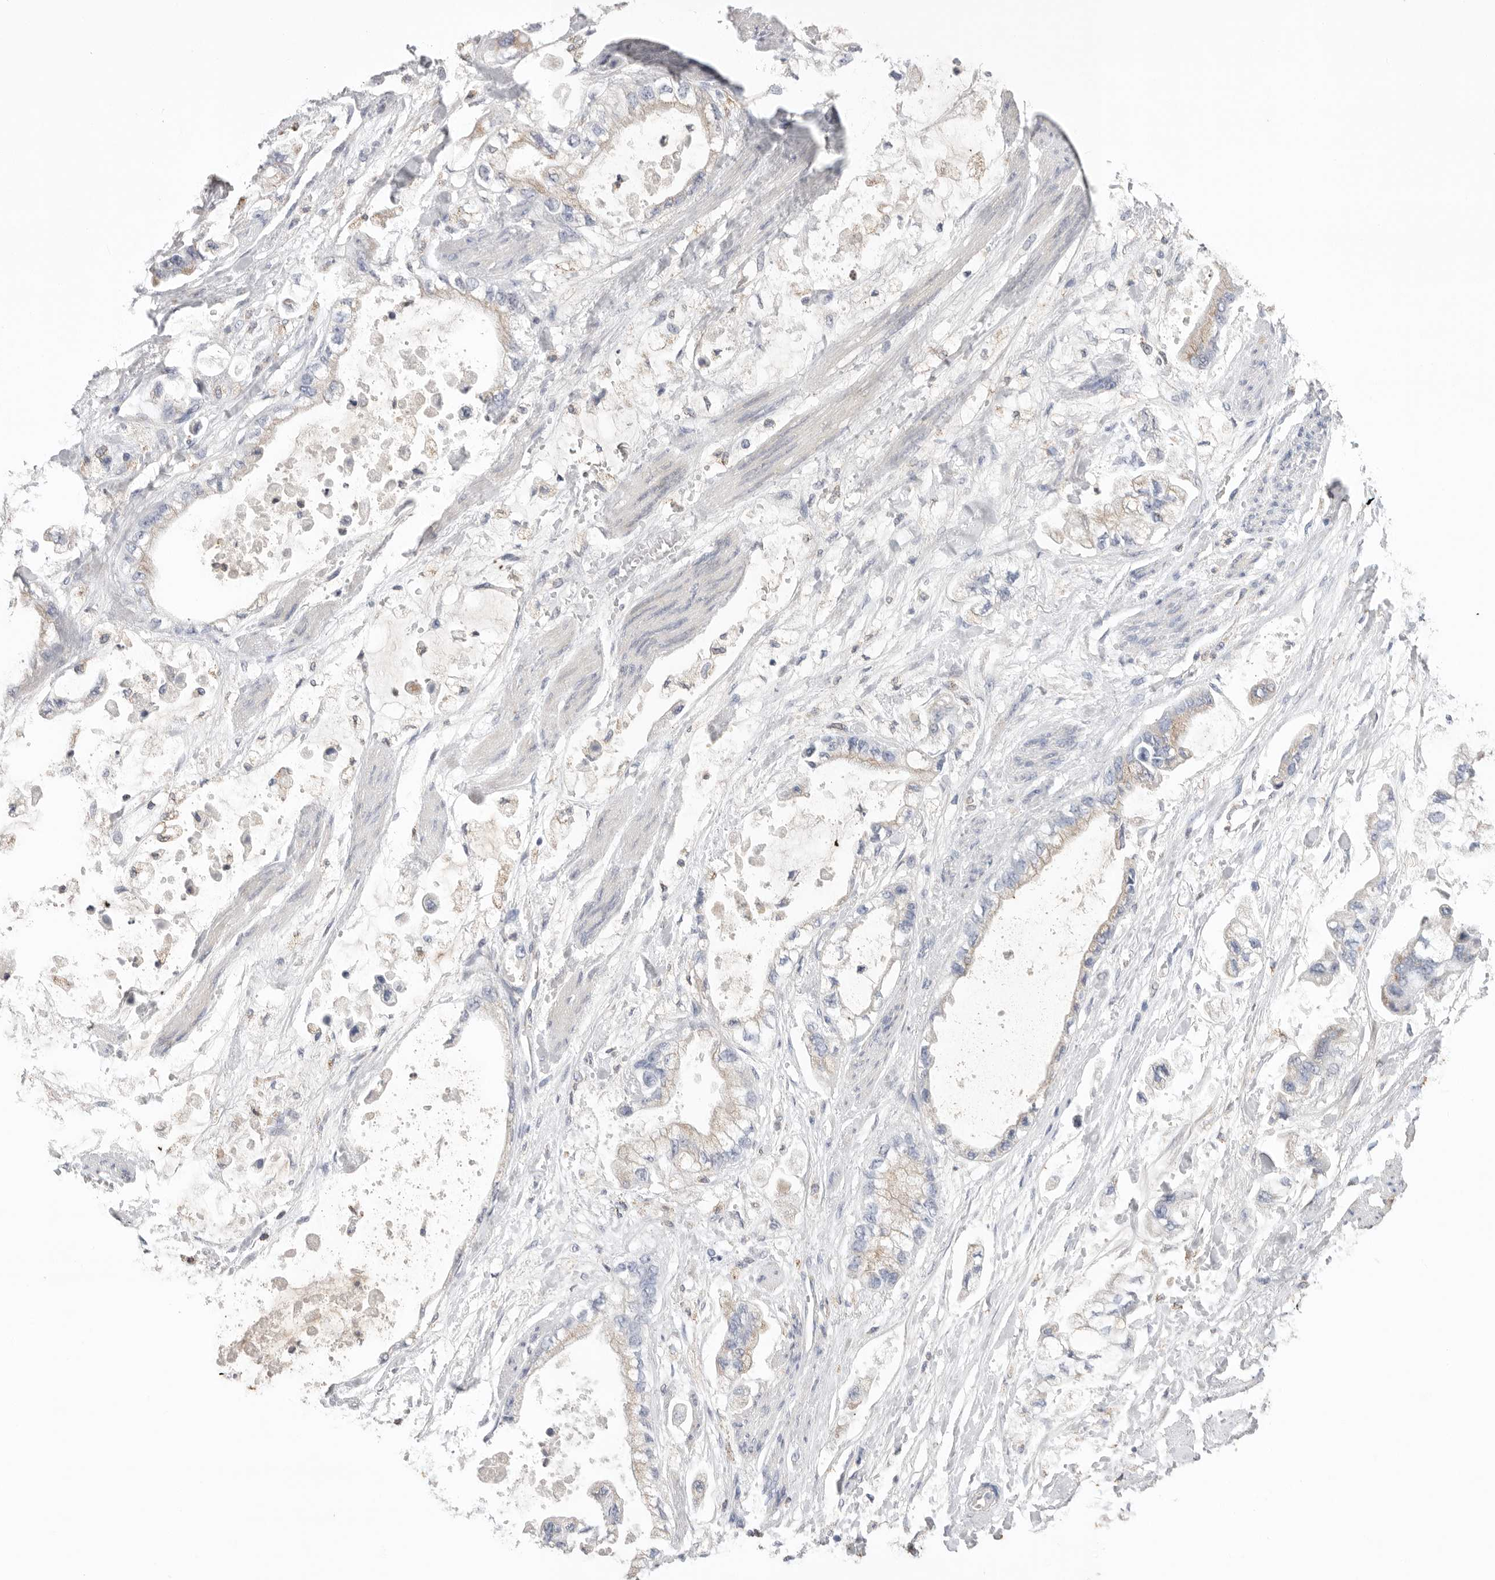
{"staining": {"intensity": "weak", "quantity": "<25%", "location": "cytoplasmic/membranous"}, "tissue": "stomach cancer", "cell_type": "Tumor cells", "image_type": "cancer", "snomed": [{"axis": "morphology", "description": "Normal tissue, NOS"}, {"axis": "morphology", "description": "Adenocarcinoma, NOS"}, {"axis": "topography", "description": "Stomach"}], "caption": "Tumor cells are negative for brown protein staining in stomach adenocarcinoma.", "gene": "CCDC126", "patient": {"sex": "male", "age": 62}}